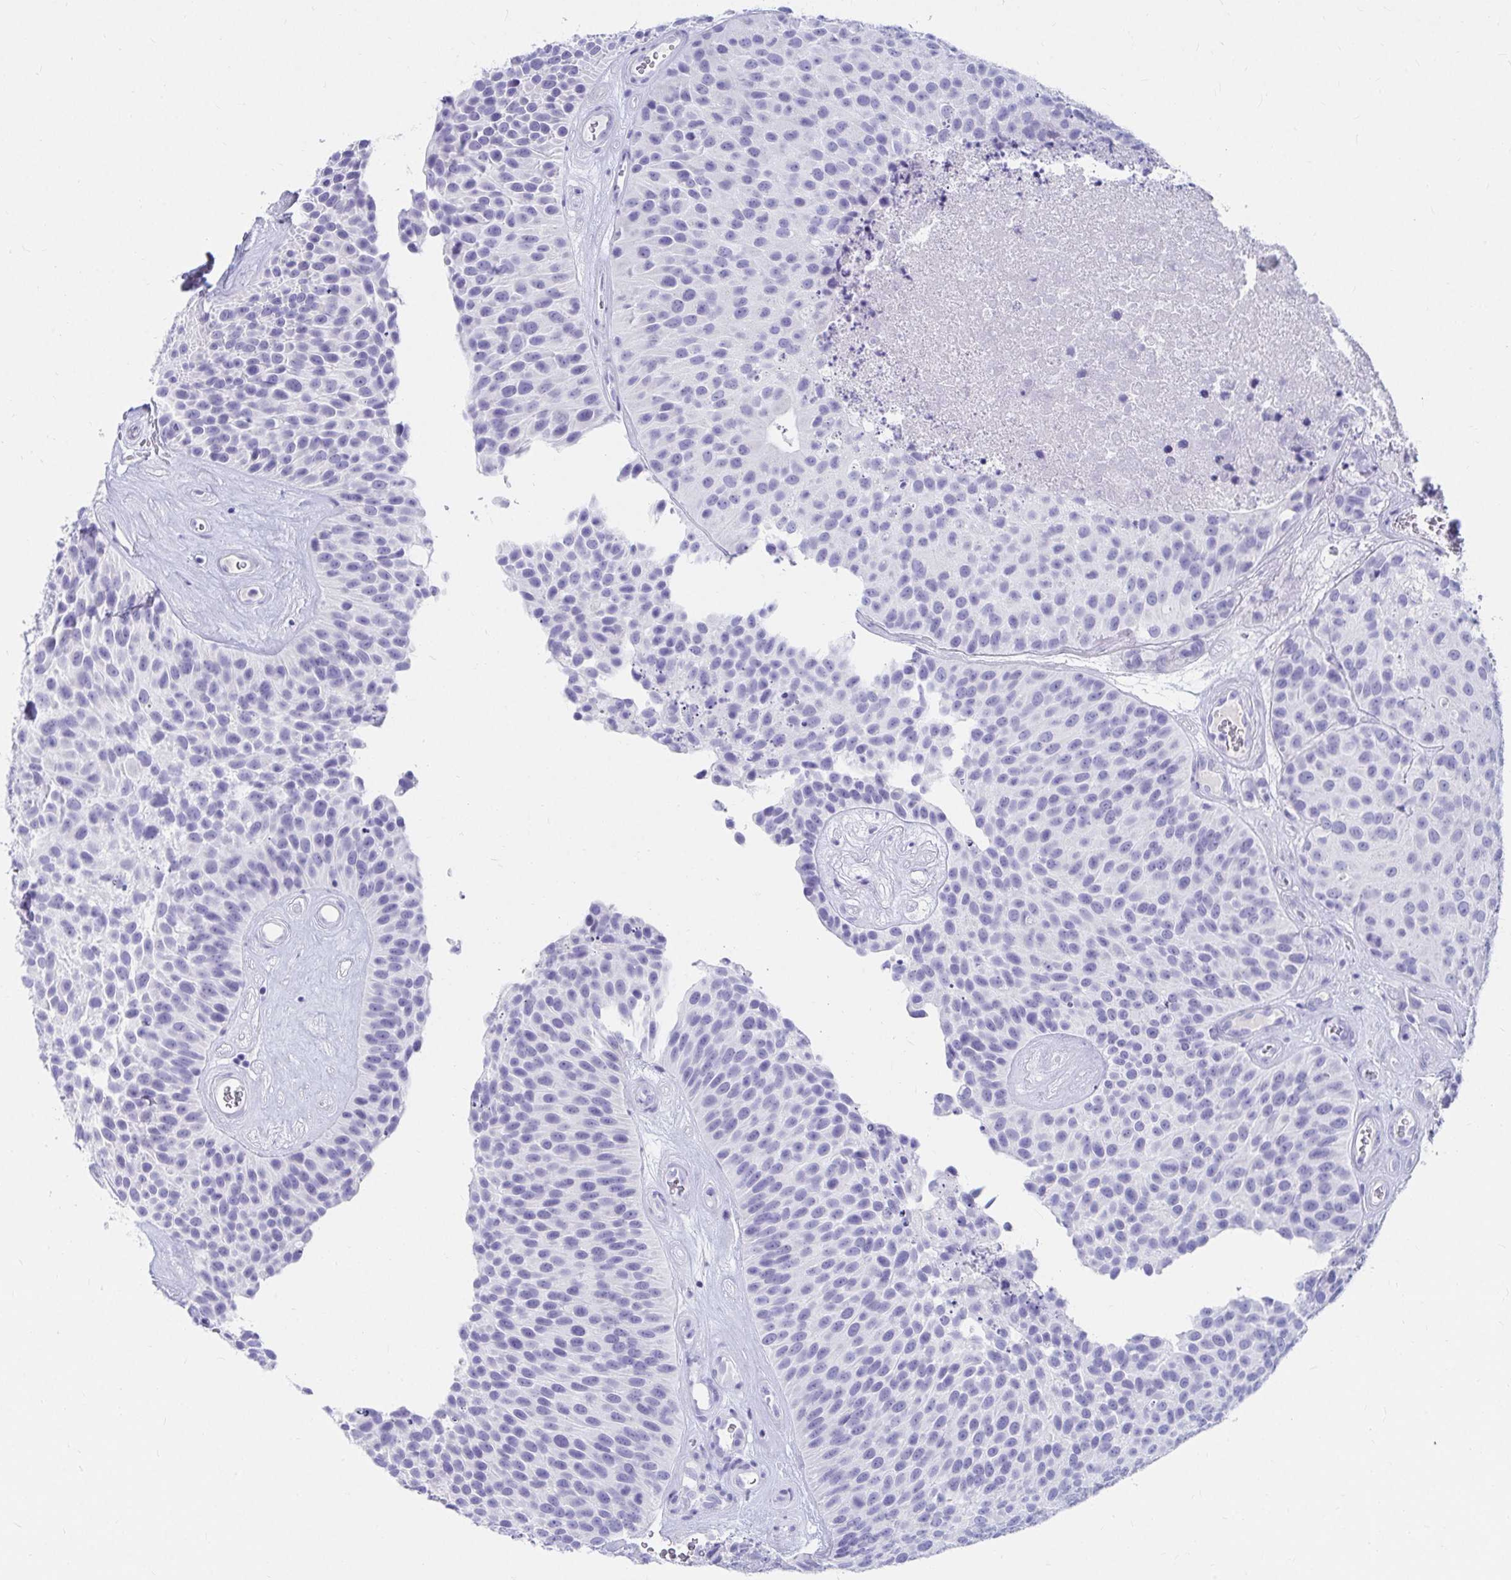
{"staining": {"intensity": "negative", "quantity": "none", "location": "none"}, "tissue": "urothelial cancer", "cell_type": "Tumor cells", "image_type": "cancer", "snomed": [{"axis": "morphology", "description": "Urothelial carcinoma, Low grade"}, {"axis": "topography", "description": "Urinary bladder"}], "caption": "Micrograph shows no significant protein staining in tumor cells of urothelial carcinoma (low-grade).", "gene": "DPEP3", "patient": {"sex": "male", "age": 76}}